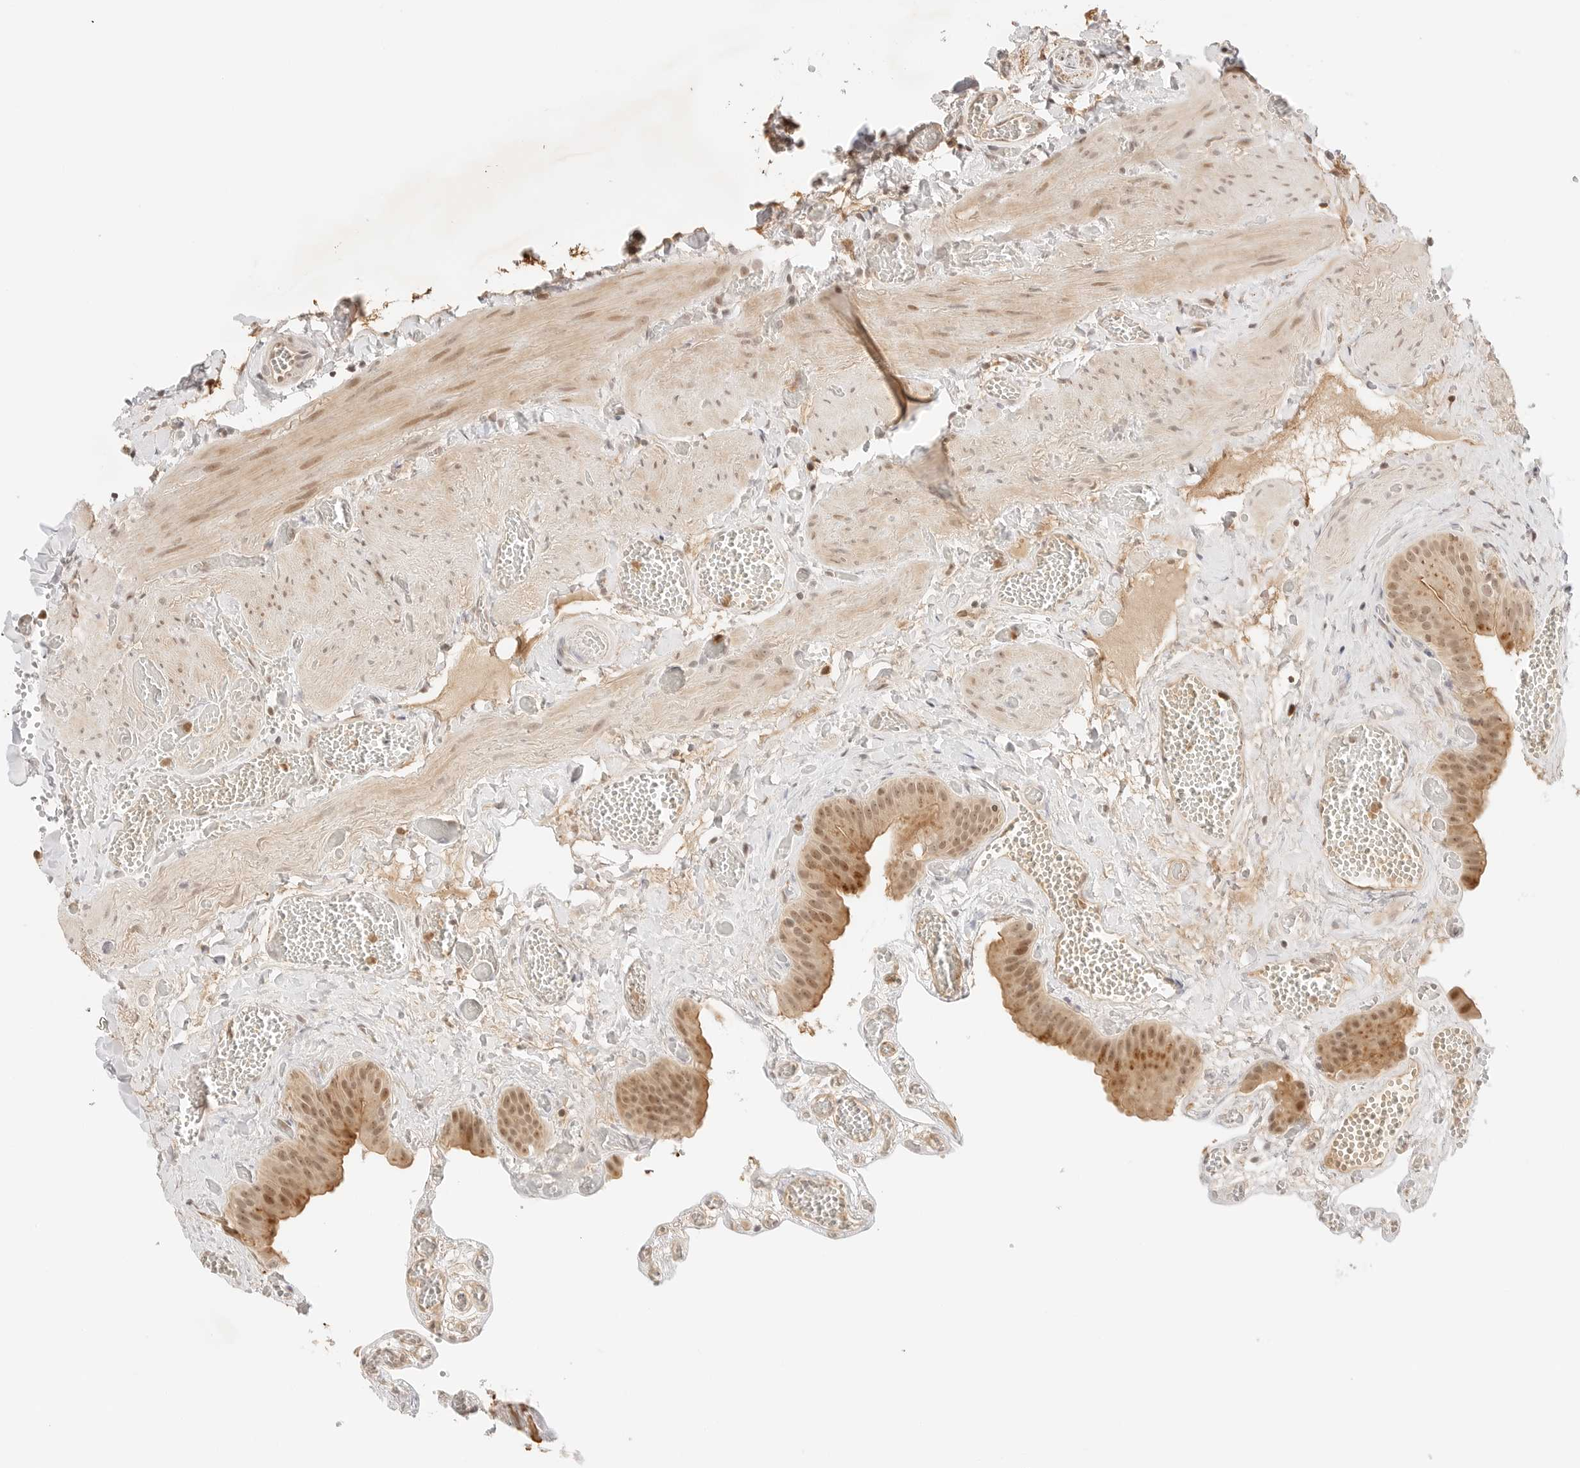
{"staining": {"intensity": "moderate", "quantity": "25%-75%", "location": "cytoplasmic/membranous,nuclear"}, "tissue": "gallbladder", "cell_type": "Glandular cells", "image_type": "normal", "snomed": [{"axis": "morphology", "description": "Normal tissue, NOS"}, {"axis": "topography", "description": "Gallbladder"}], "caption": "Glandular cells display medium levels of moderate cytoplasmic/membranous,nuclear staining in approximately 25%-75% of cells in benign human gallbladder. Immunohistochemistry stains the protein in brown and the nuclei are stained blue.", "gene": "RPS6KL1", "patient": {"sex": "female", "age": 64}}